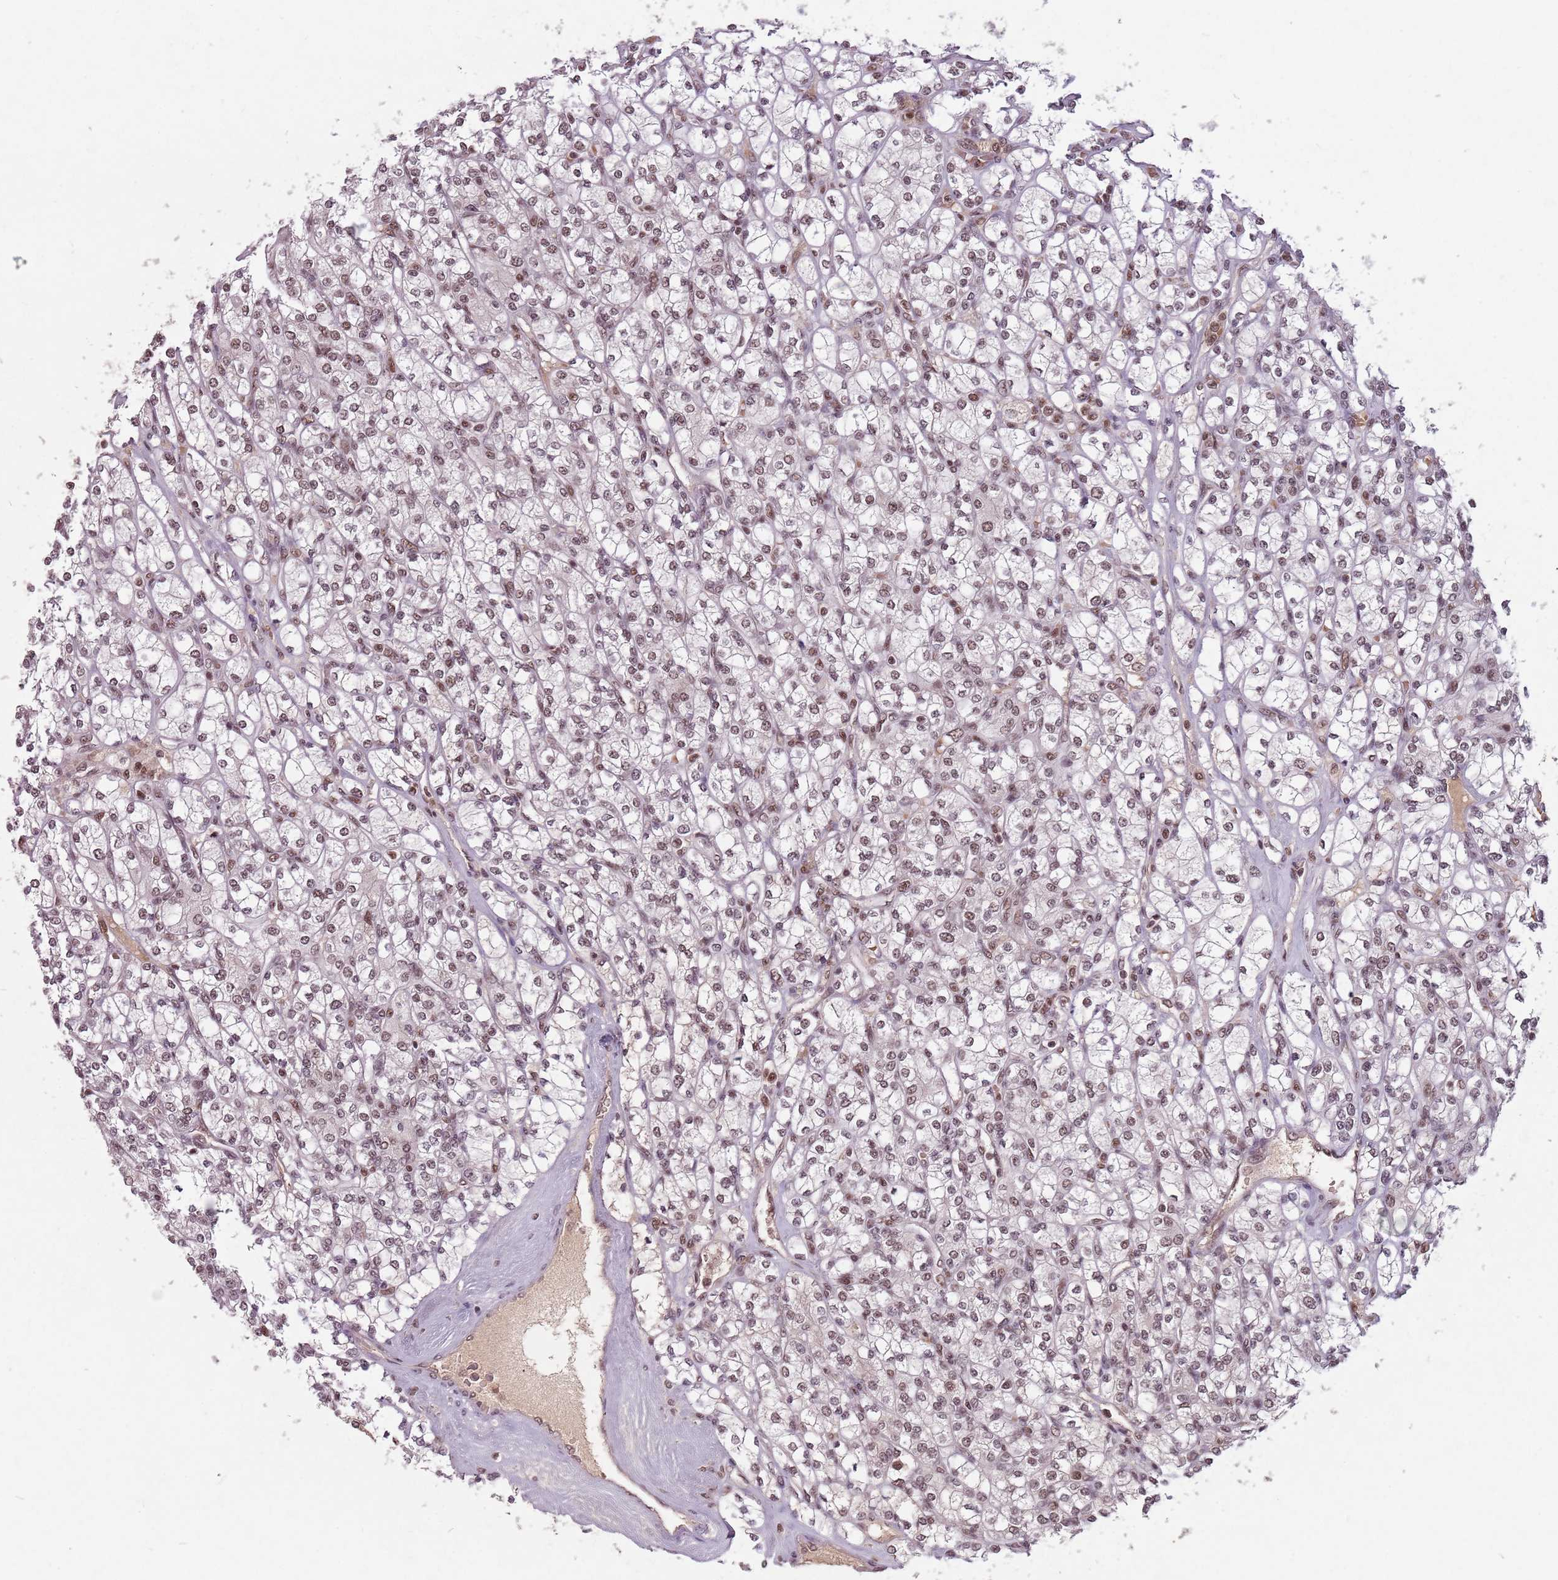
{"staining": {"intensity": "moderate", "quantity": "25%-75%", "location": "nuclear"}, "tissue": "renal cancer", "cell_type": "Tumor cells", "image_type": "cancer", "snomed": [{"axis": "morphology", "description": "Adenocarcinoma, NOS"}, {"axis": "topography", "description": "Kidney"}], "caption": "Renal cancer stained for a protein demonstrates moderate nuclear positivity in tumor cells.", "gene": "NCBP1", "patient": {"sex": "male", "age": 77}}